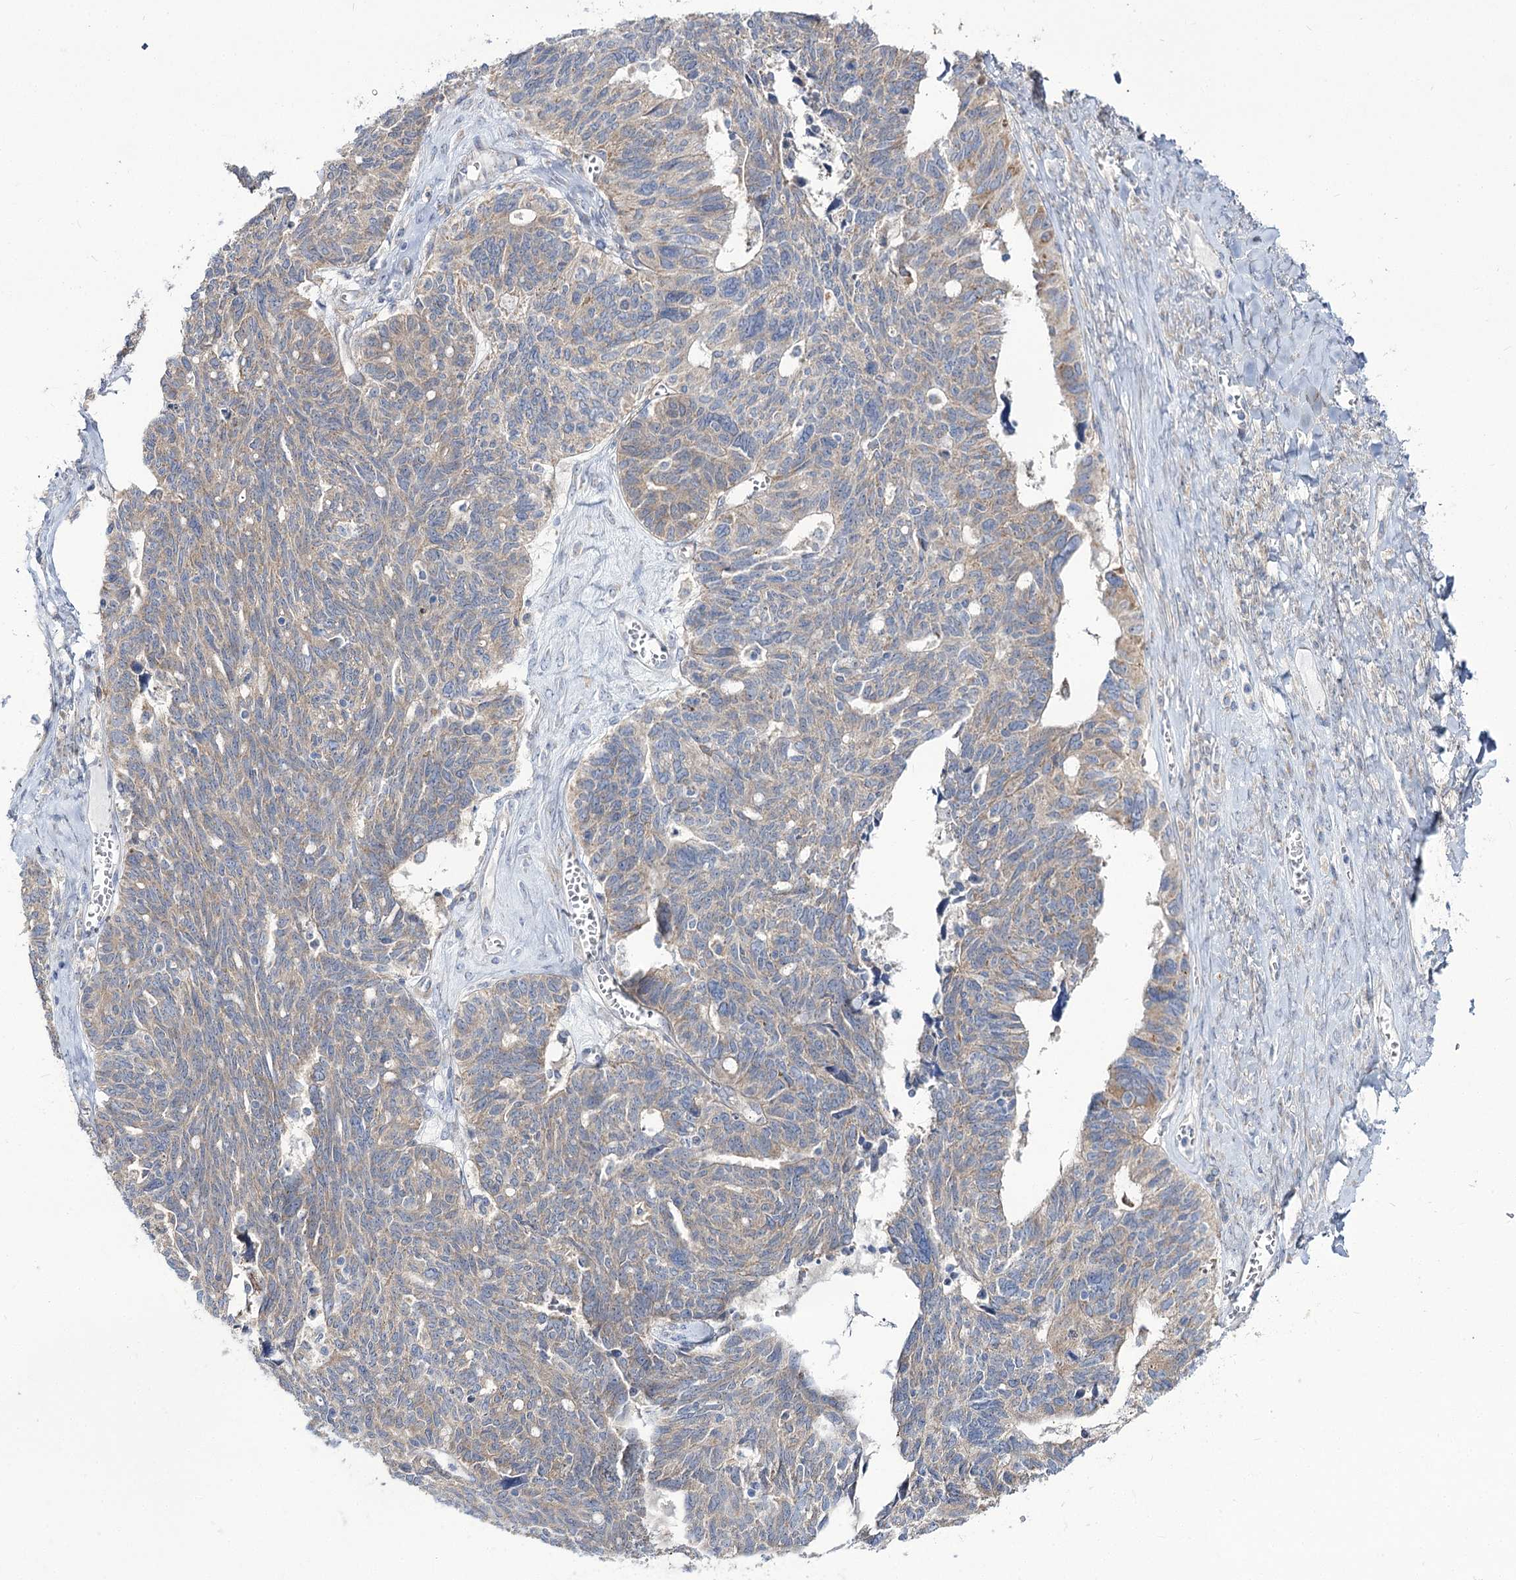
{"staining": {"intensity": "weak", "quantity": "25%-75%", "location": "cytoplasmic/membranous"}, "tissue": "ovarian cancer", "cell_type": "Tumor cells", "image_type": "cancer", "snomed": [{"axis": "morphology", "description": "Cystadenocarcinoma, serous, NOS"}, {"axis": "topography", "description": "Ovary"}], "caption": "Serous cystadenocarcinoma (ovarian) stained with a brown dye shows weak cytoplasmic/membranous positive expression in approximately 25%-75% of tumor cells.", "gene": "SUOX", "patient": {"sex": "female", "age": 79}}